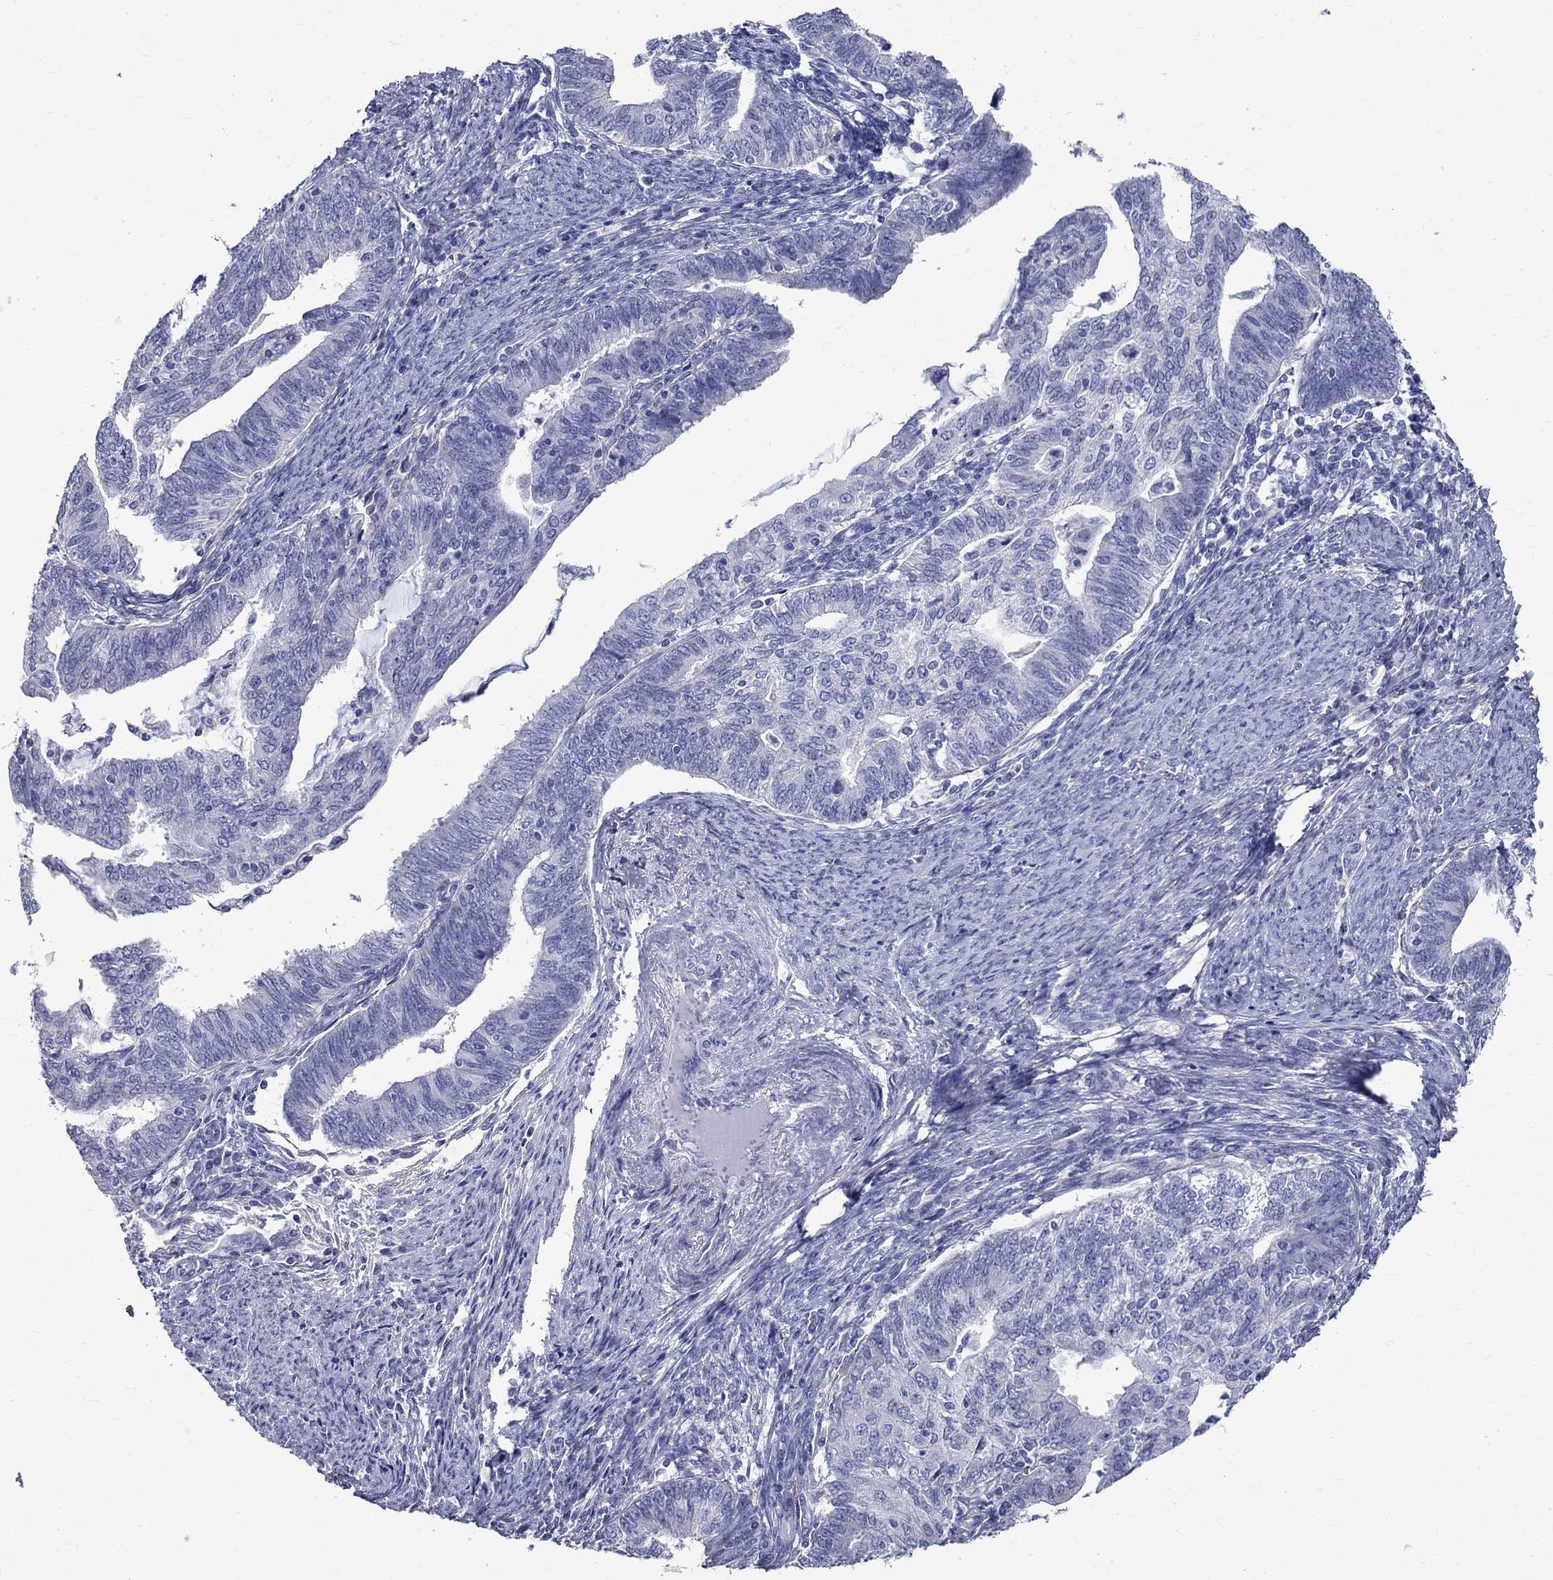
{"staining": {"intensity": "negative", "quantity": "none", "location": "none"}, "tissue": "endometrial cancer", "cell_type": "Tumor cells", "image_type": "cancer", "snomed": [{"axis": "morphology", "description": "Adenocarcinoma, NOS"}, {"axis": "topography", "description": "Endometrium"}], "caption": "High power microscopy photomicrograph of an IHC histopathology image of endometrial cancer, revealing no significant positivity in tumor cells. The staining is performed using DAB (3,3'-diaminobenzidine) brown chromogen with nuclei counter-stained in using hematoxylin.", "gene": "ANXA10", "patient": {"sex": "female", "age": 82}}